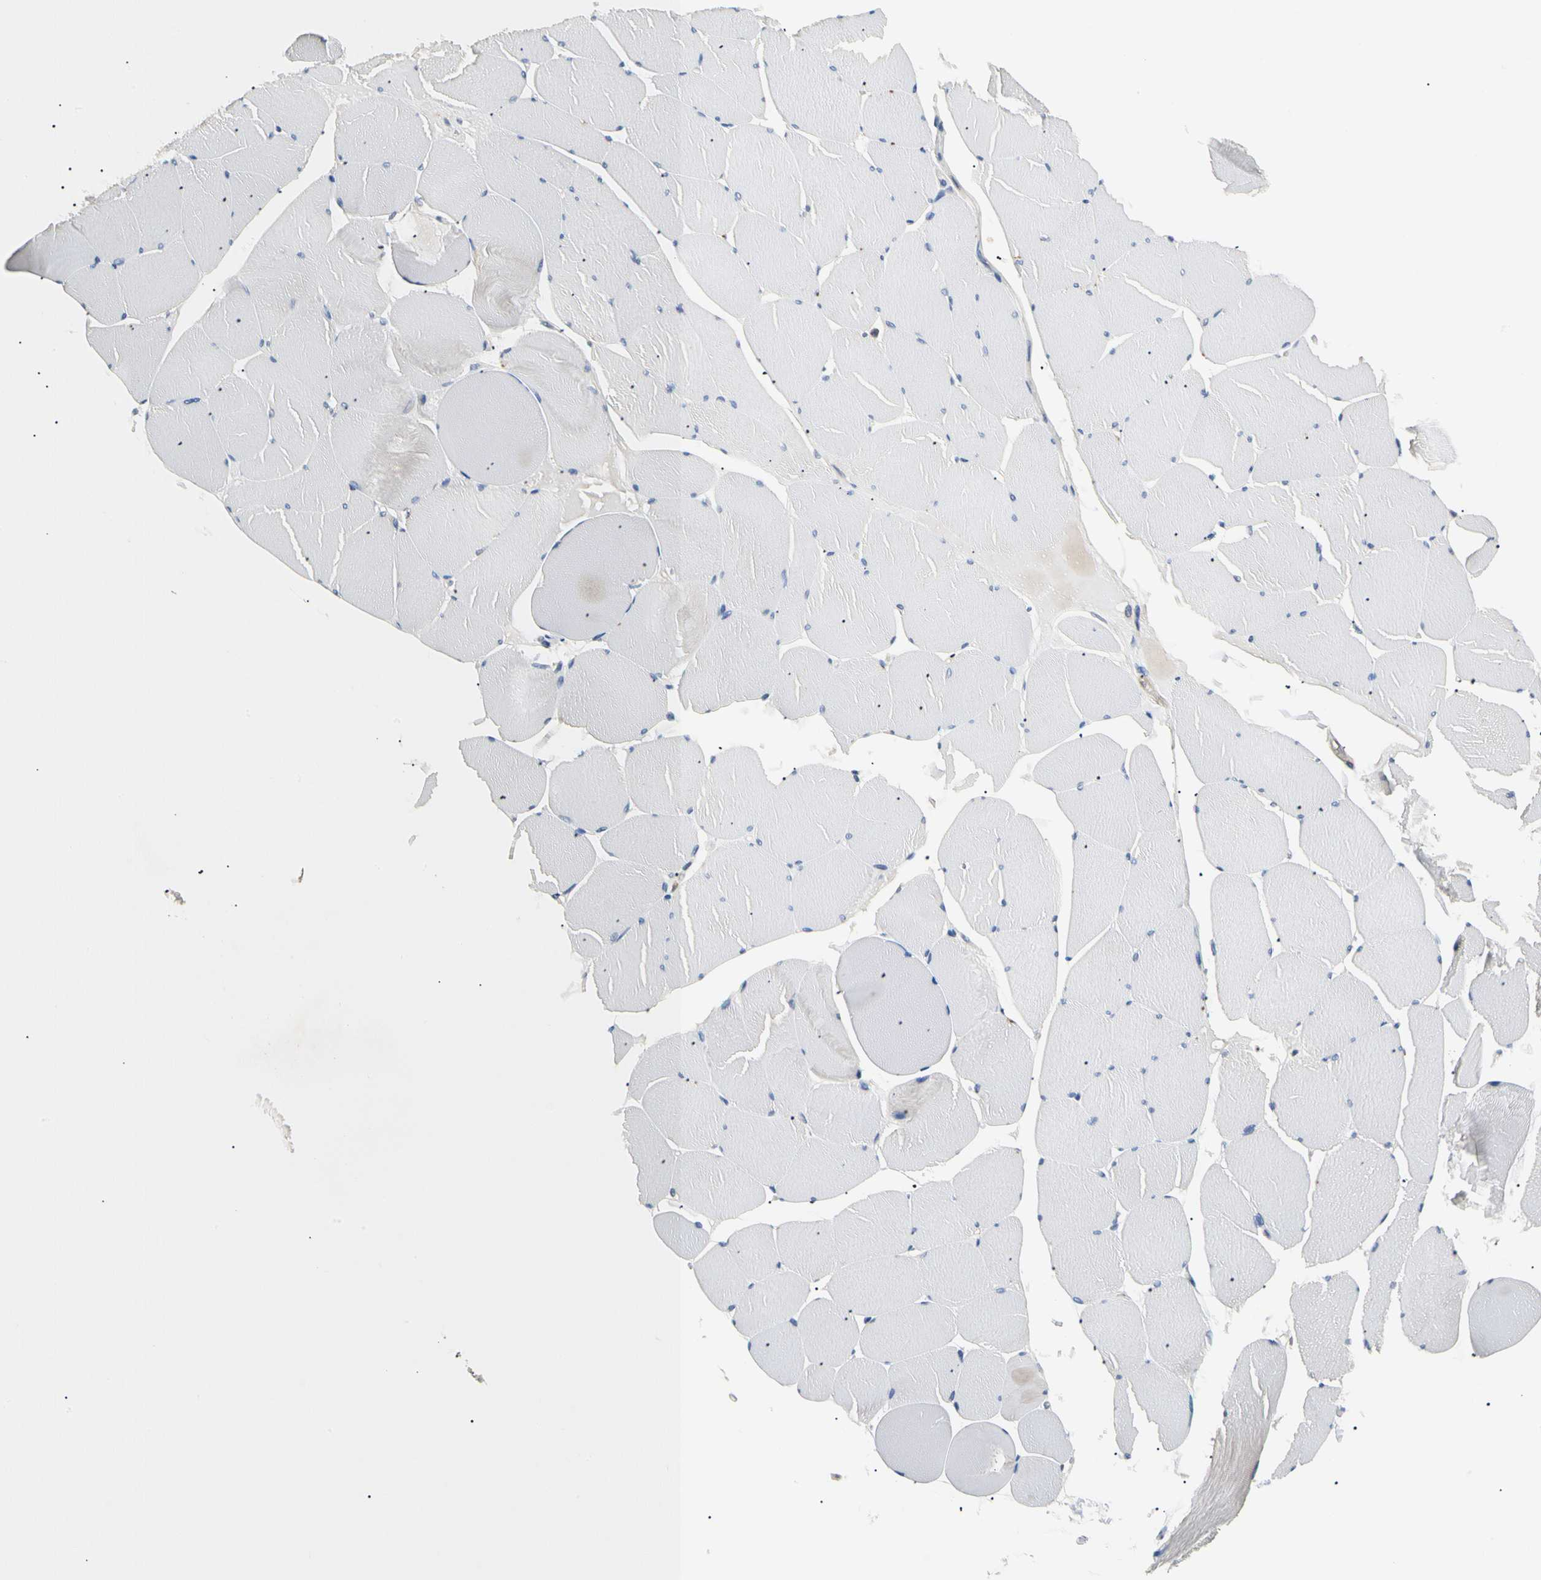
{"staining": {"intensity": "negative", "quantity": "none", "location": "none"}, "tissue": "skeletal muscle", "cell_type": "Myocytes", "image_type": "normal", "snomed": [{"axis": "morphology", "description": "Normal tissue, NOS"}, {"axis": "topography", "description": "Skeletal muscle"}, {"axis": "topography", "description": "Salivary gland"}], "caption": "DAB immunohistochemical staining of benign human skeletal muscle demonstrates no significant positivity in myocytes.", "gene": "TNFRSF18", "patient": {"sex": "male", "age": 62}}